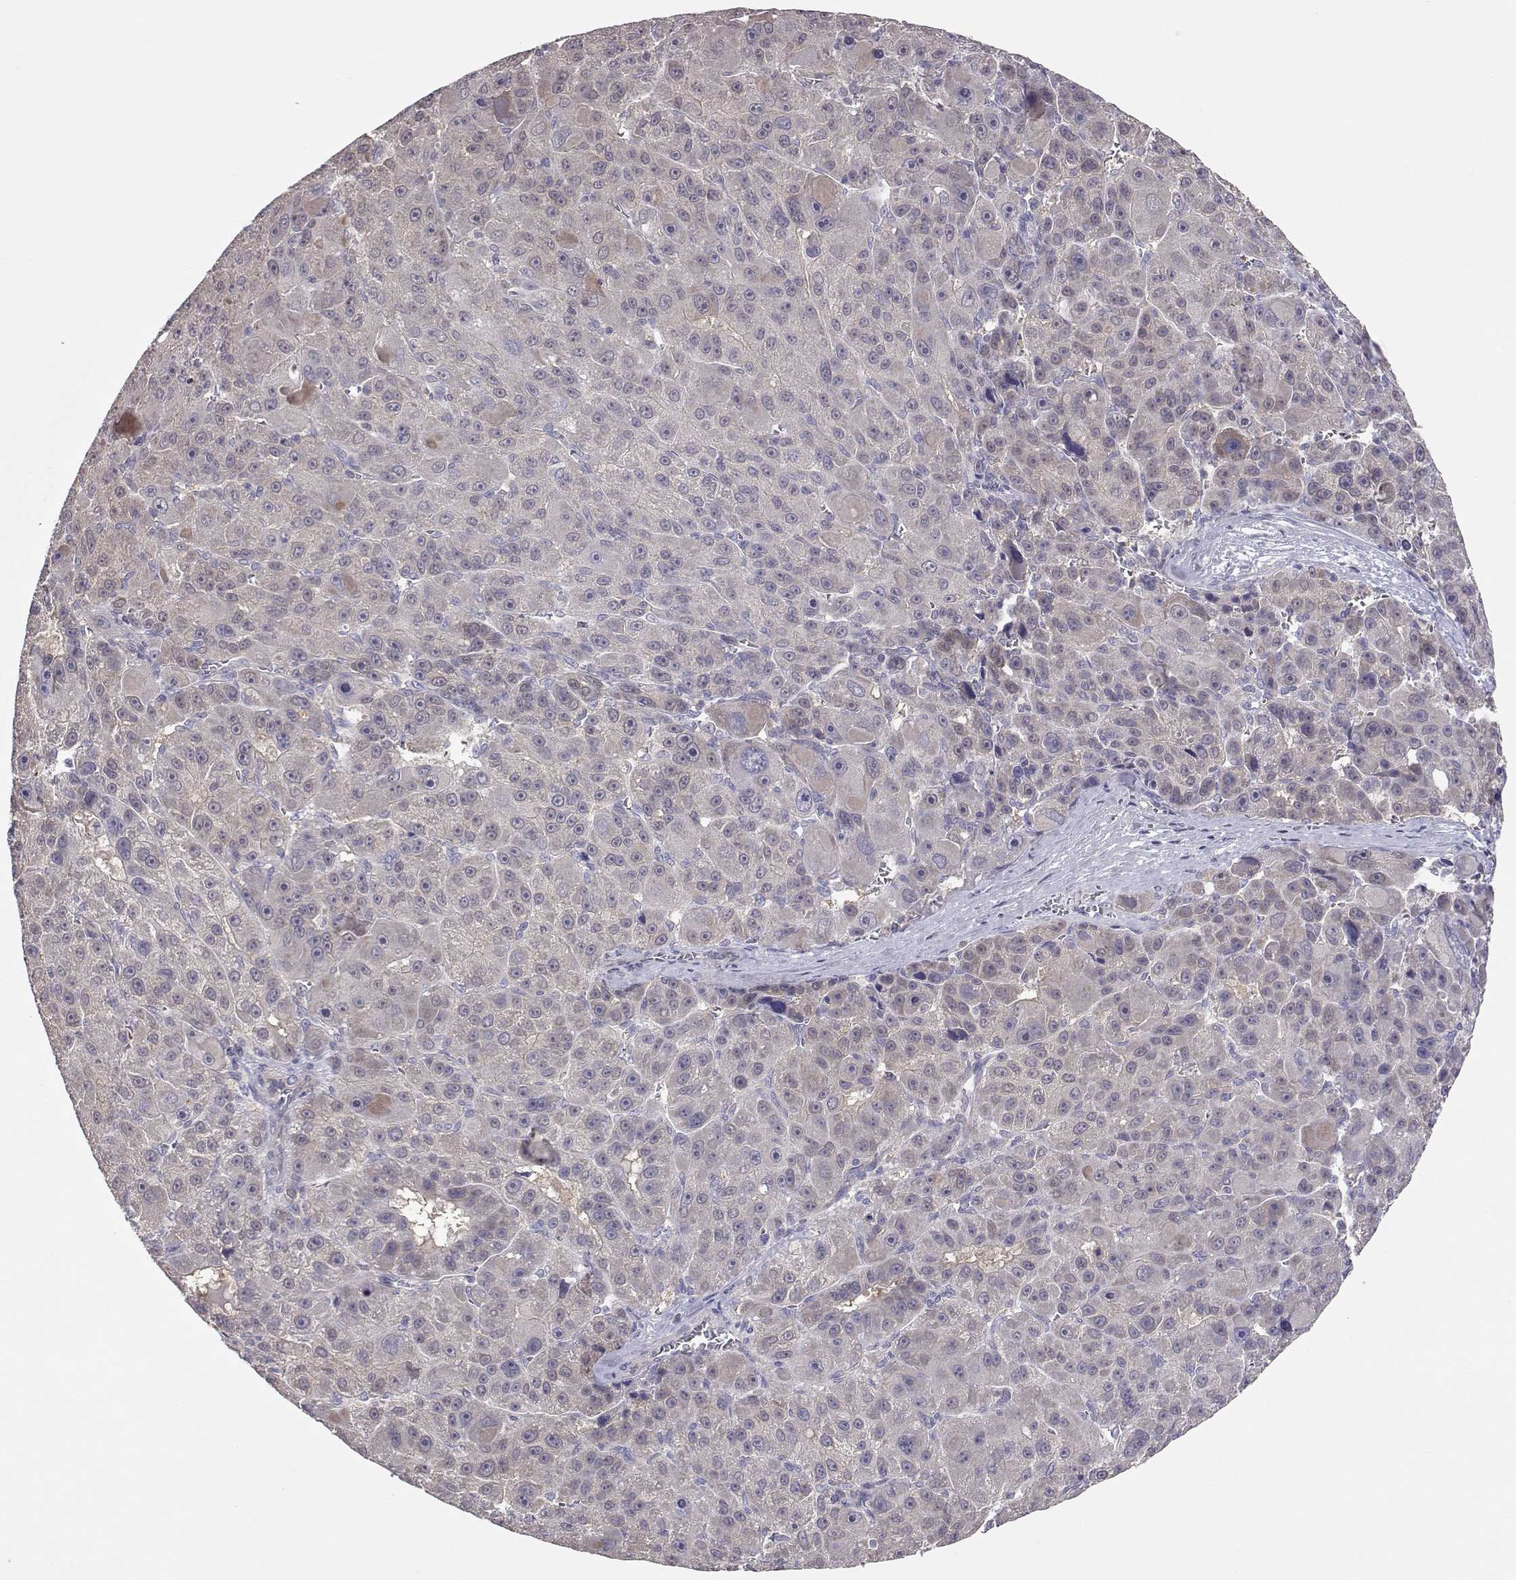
{"staining": {"intensity": "negative", "quantity": "none", "location": "none"}, "tissue": "liver cancer", "cell_type": "Tumor cells", "image_type": "cancer", "snomed": [{"axis": "morphology", "description": "Carcinoma, Hepatocellular, NOS"}, {"axis": "topography", "description": "Liver"}], "caption": "Tumor cells are negative for brown protein staining in liver hepatocellular carcinoma.", "gene": "NCAM2", "patient": {"sex": "male", "age": 76}}